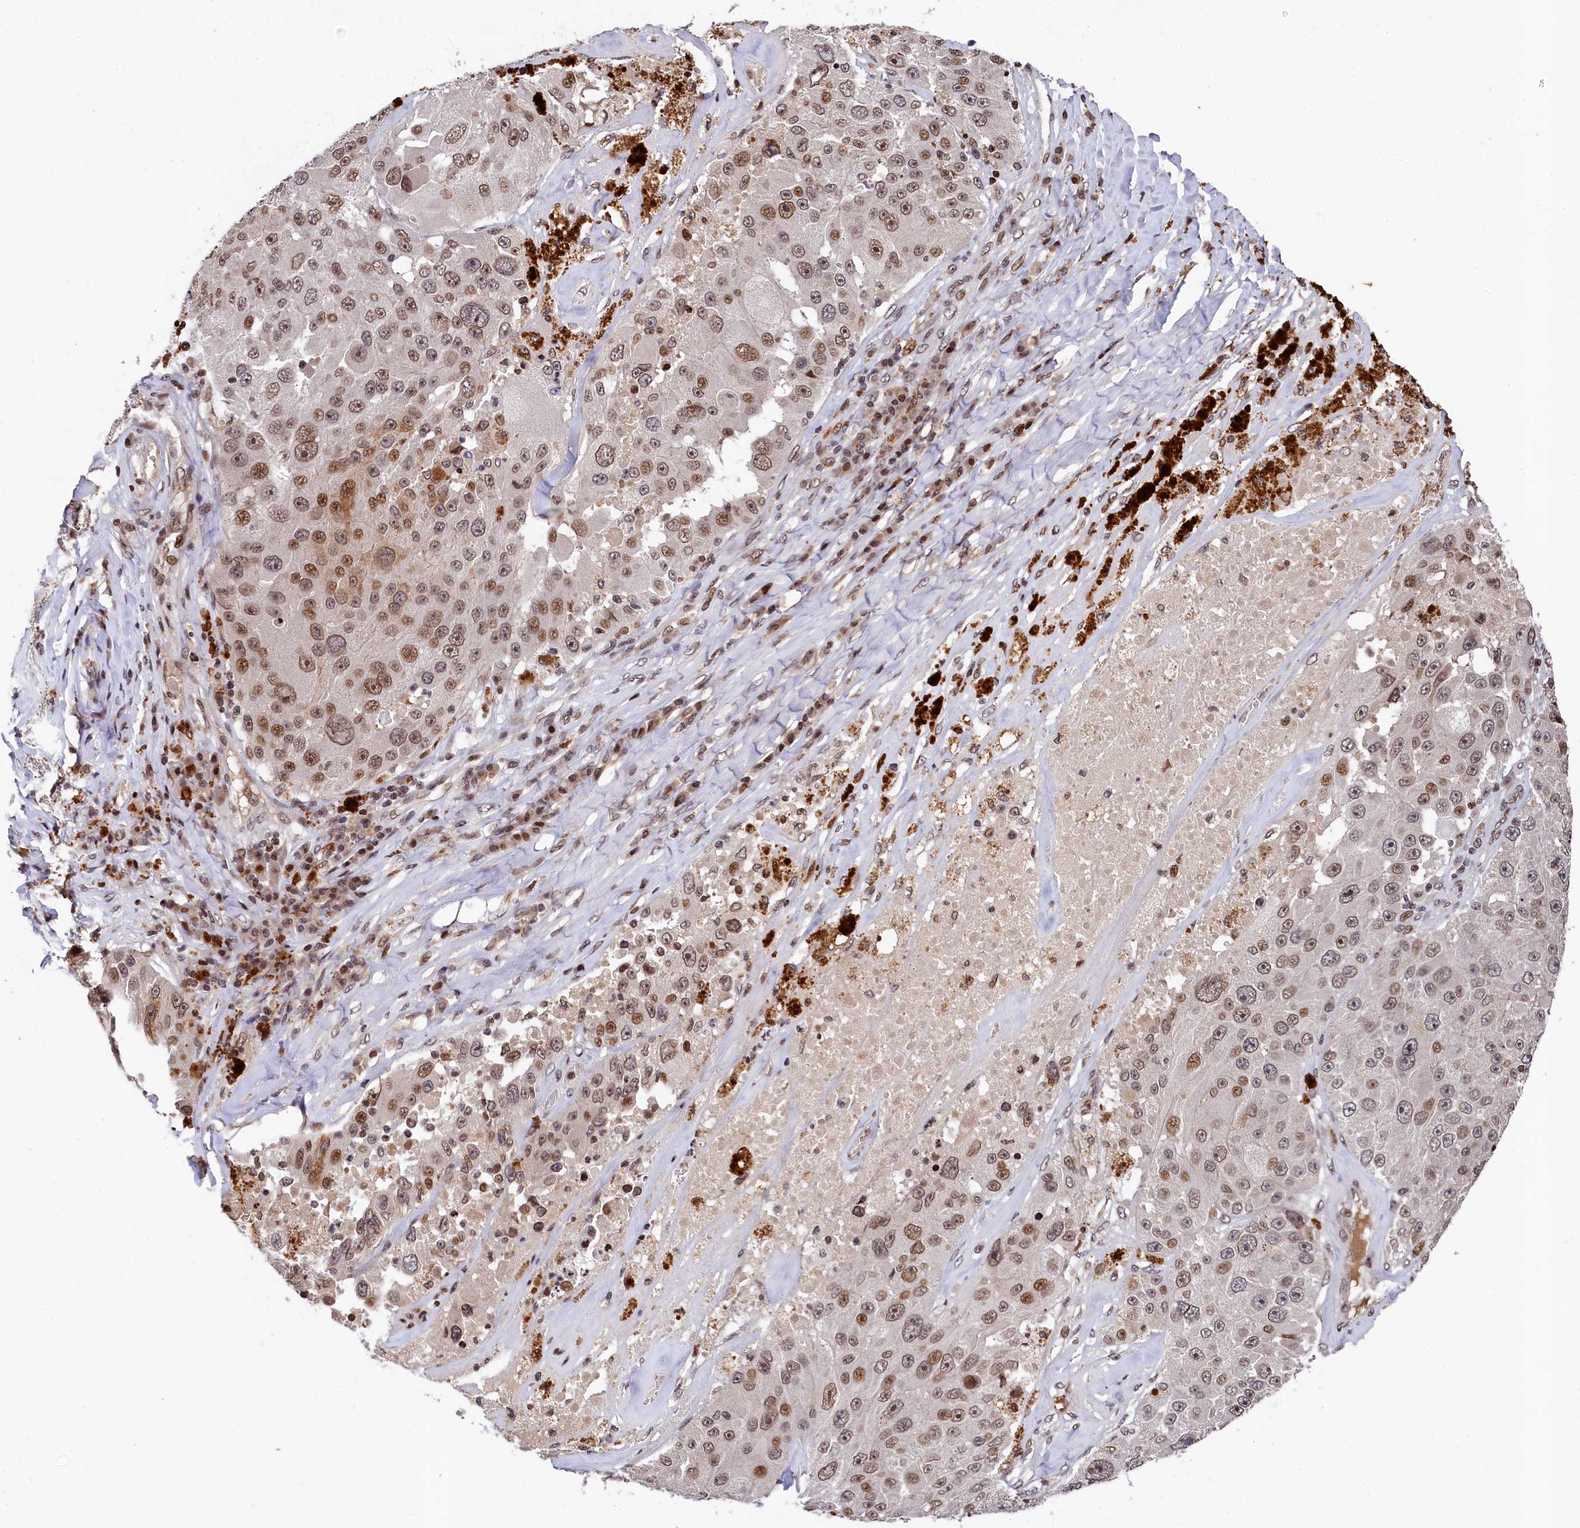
{"staining": {"intensity": "moderate", "quantity": ">75%", "location": "nuclear"}, "tissue": "melanoma", "cell_type": "Tumor cells", "image_type": "cancer", "snomed": [{"axis": "morphology", "description": "Malignant melanoma, Metastatic site"}, {"axis": "topography", "description": "Lymph node"}], "caption": "This is a micrograph of immunohistochemistry (IHC) staining of malignant melanoma (metastatic site), which shows moderate staining in the nuclear of tumor cells.", "gene": "FAM217B", "patient": {"sex": "male", "age": 62}}